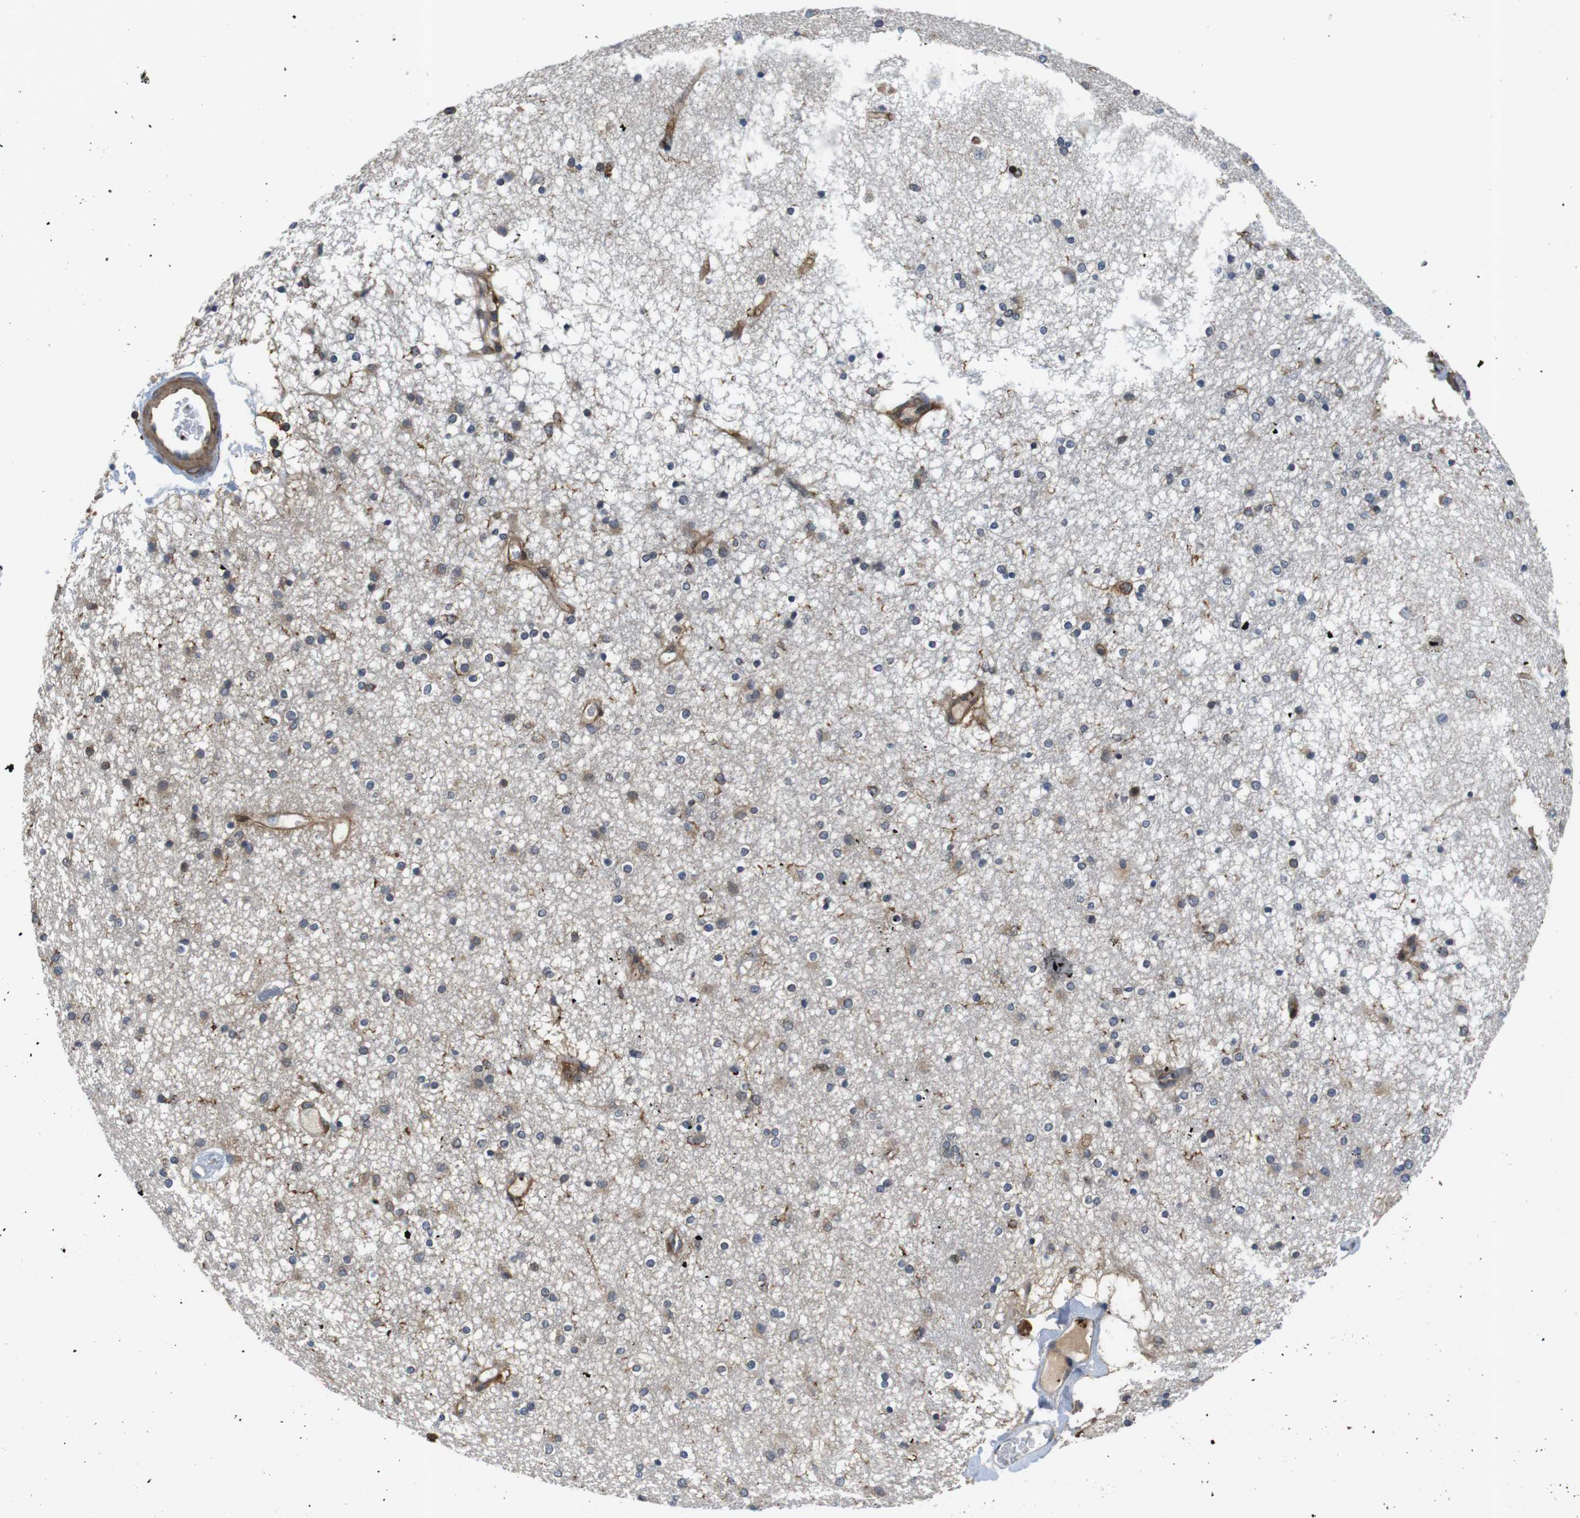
{"staining": {"intensity": "weak", "quantity": "25%-75%", "location": "cytoplasmic/membranous"}, "tissue": "caudate", "cell_type": "Glial cells", "image_type": "normal", "snomed": [{"axis": "morphology", "description": "Normal tissue, NOS"}, {"axis": "topography", "description": "Lateral ventricle wall"}], "caption": "Immunohistochemical staining of normal caudate reveals 25%-75% levels of weak cytoplasmic/membranous protein expression in approximately 25%-75% of glial cells.", "gene": "HERPUD2", "patient": {"sex": "female", "age": 54}}